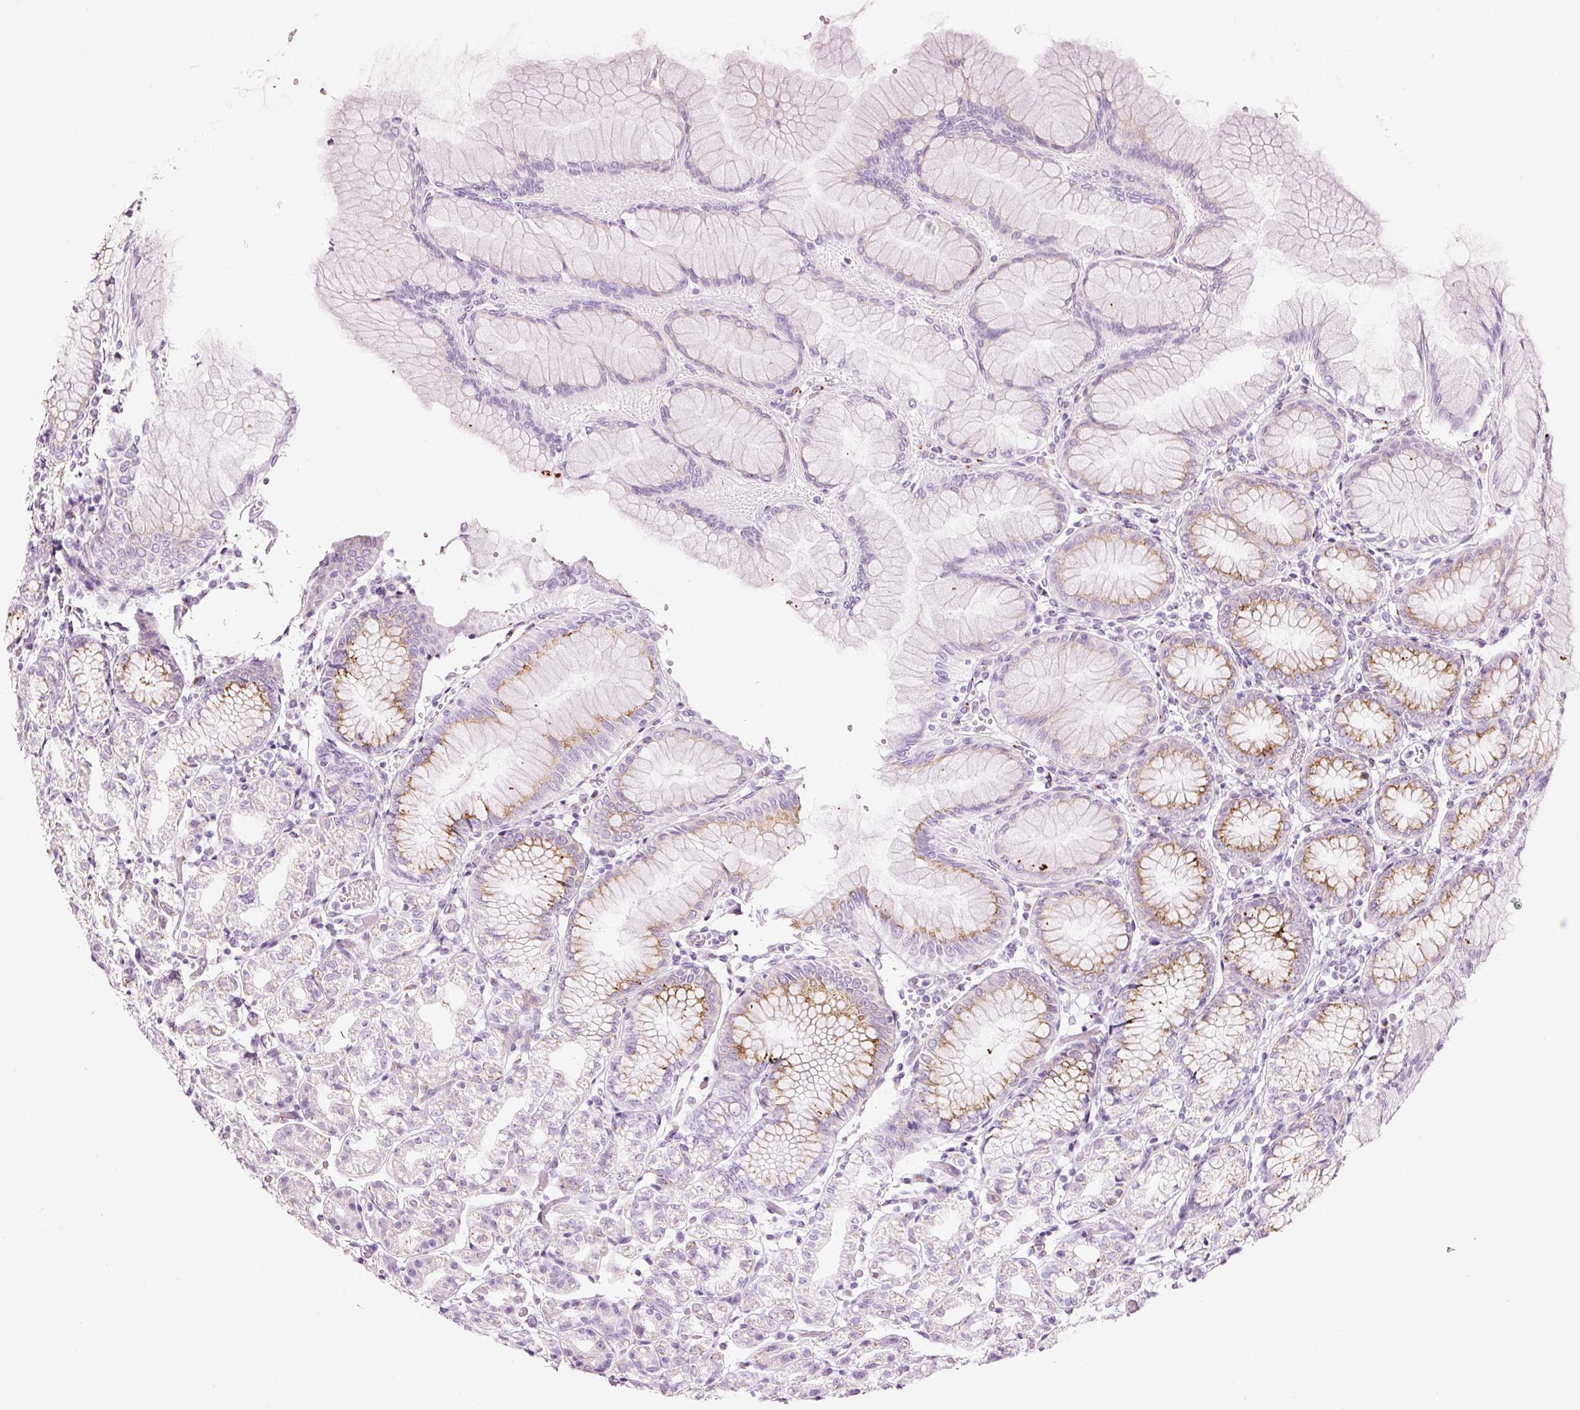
{"staining": {"intensity": "moderate", "quantity": "<25%", "location": "cytoplasmic/membranous"}, "tissue": "stomach", "cell_type": "Glandular cells", "image_type": "normal", "snomed": [{"axis": "morphology", "description": "Normal tissue, NOS"}, {"axis": "topography", "description": "Stomach"}], "caption": "A high-resolution micrograph shows immunohistochemistry staining of benign stomach, which exhibits moderate cytoplasmic/membranous expression in approximately <25% of glandular cells.", "gene": "SDF4", "patient": {"sex": "female", "age": 57}}